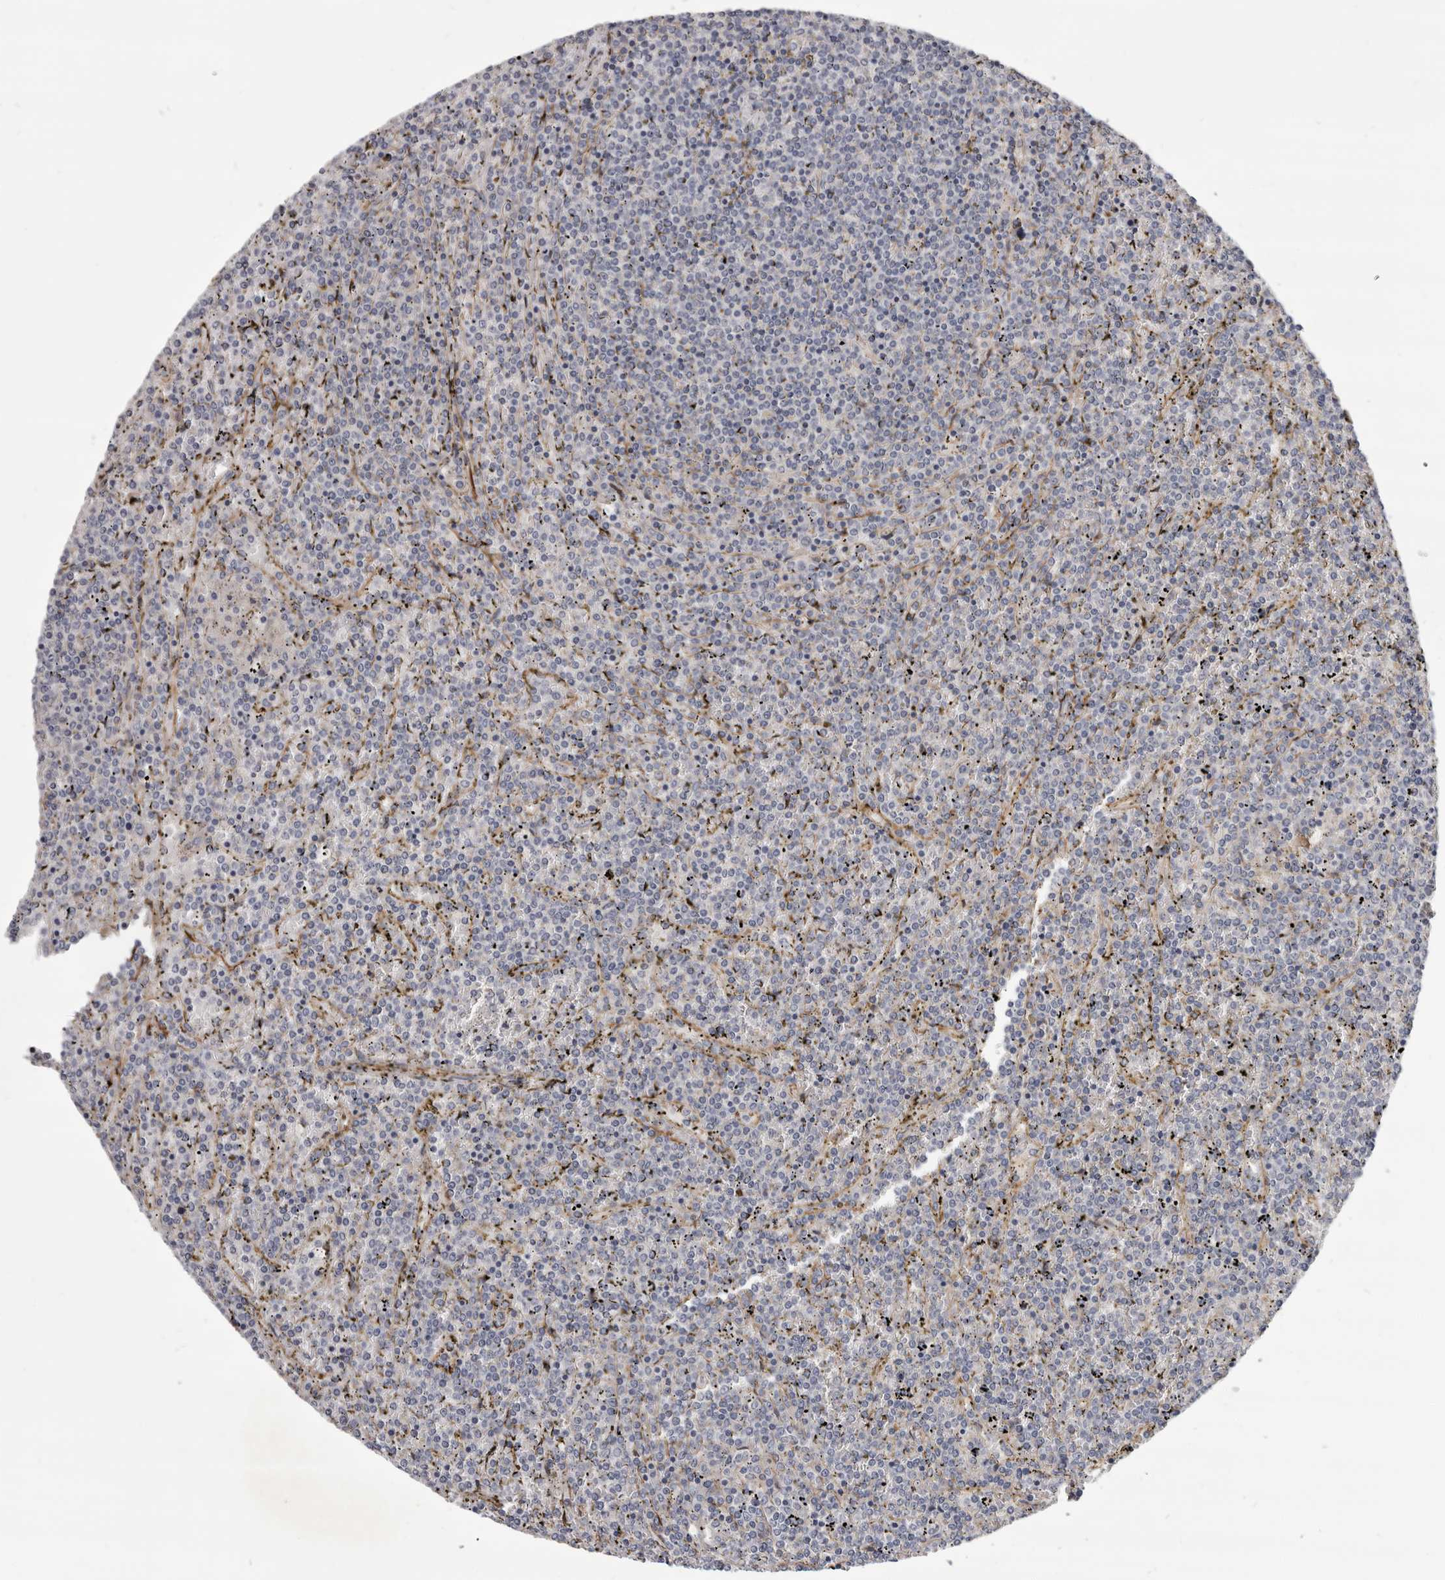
{"staining": {"intensity": "negative", "quantity": "none", "location": "none"}, "tissue": "lymphoma", "cell_type": "Tumor cells", "image_type": "cancer", "snomed": [{"axis": "morphology", "description": "Malignant lymphoma, non-Hodgkin's type, Low grade"}, {"axis": "topography", "description": "Spleen"}], "caption": "An image of human lymphoma is negative for staining in tumor cells.", "gene": "CGN", "patient": {"sex": "female", "age": 19}}